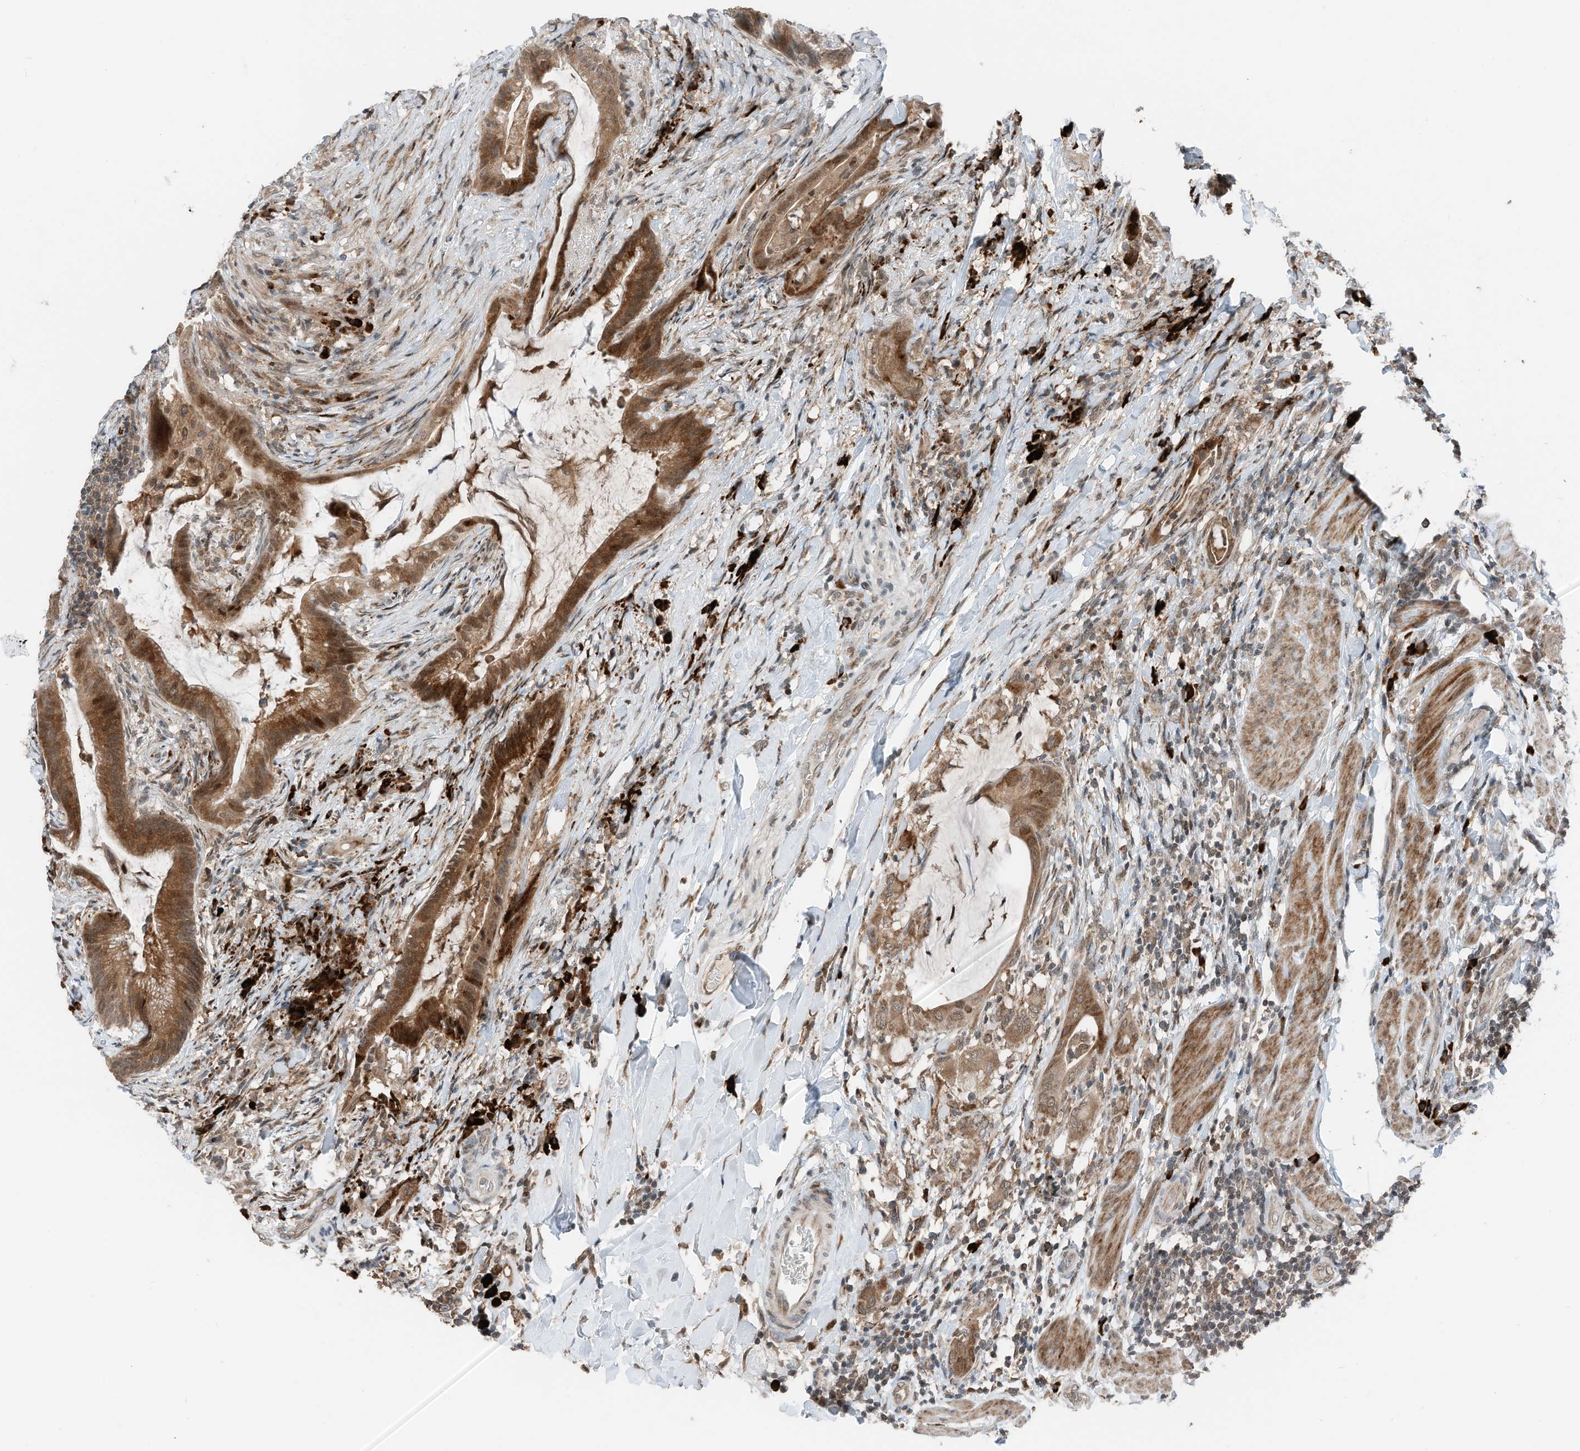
{"staining": {"intensity": "strong", "quantity": ">75%", "location": "cytoplasmic/membranous,nuclear"}, "tissue": "colorectal cancer", "cell_type": "Tumor cells", "image_type": "cancer", "snomed": [{"axis": "morphology", "description": "Adenocarcinoma, NOS"}, {"axis": "topography", "description": "Colon"}], "caption": "A brown stain highlights strong cytoplasmic/membranous and nuclear positivity of a protein in human adenocarcinoma (colorectal) tumor cells.", "gene": "RMND1", "patient": {"sex": "female", "age": 66}}